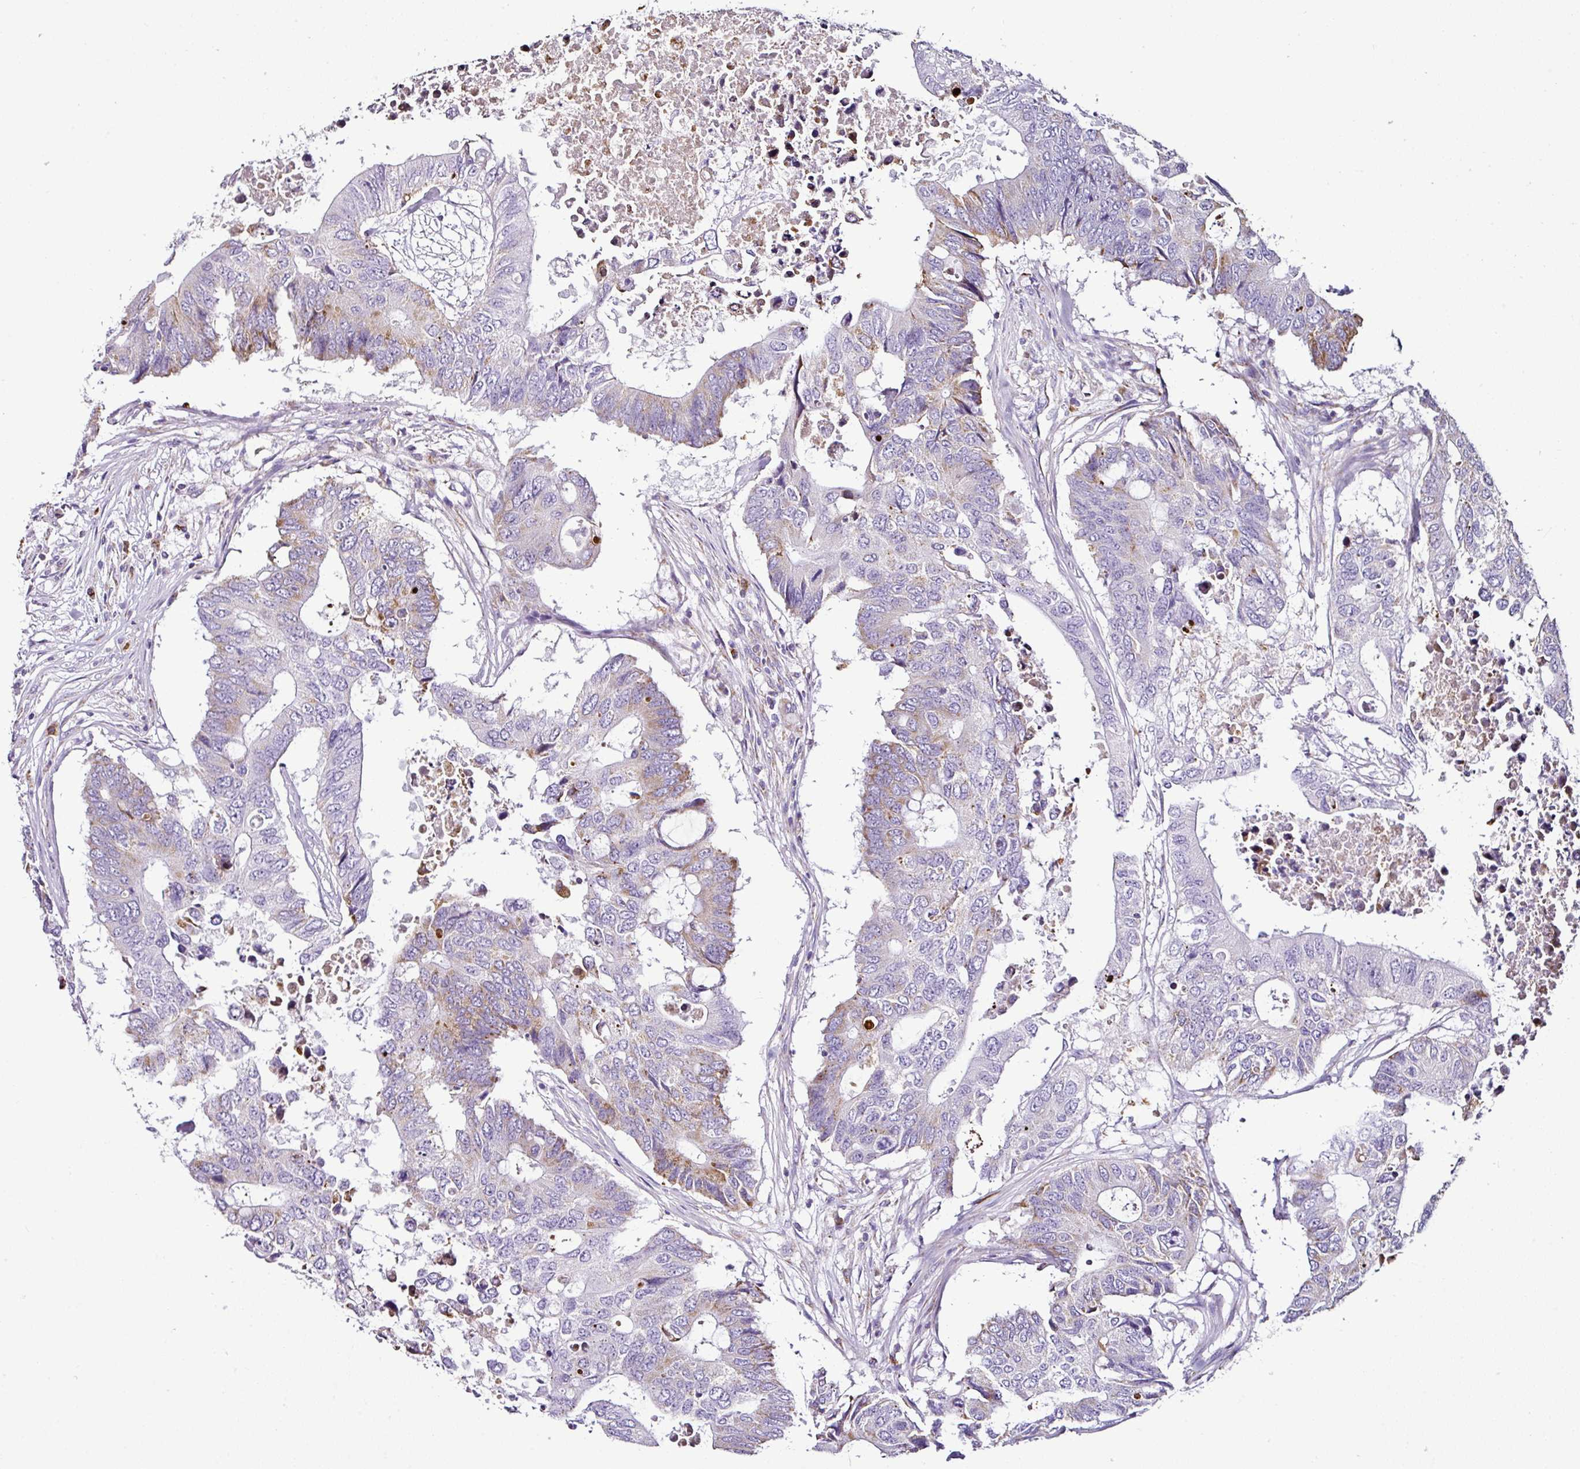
{"staining": {"intensity": "moderate", "quantity": "<25%", "location": "cytoplasmic/membranous"}, "tissue": "colorectal cancer", "cell_type": "Tumor cells", "image_type": "cancer", "snomed": [{"axis": "morphology", "description": "Adenocarcinoma, NOS"}, {"axis": "topography", "description": "Colon"}], "caption": "Moderate cytoplasmic/membranous positivity for a protein is identified in approximately <25% of tumor cells of adenocarcinoma (colorectal) using immunohistochemistry (IHC).", "gene": "DPAGT1", "patient": {"sex": "male", "age": 71}}